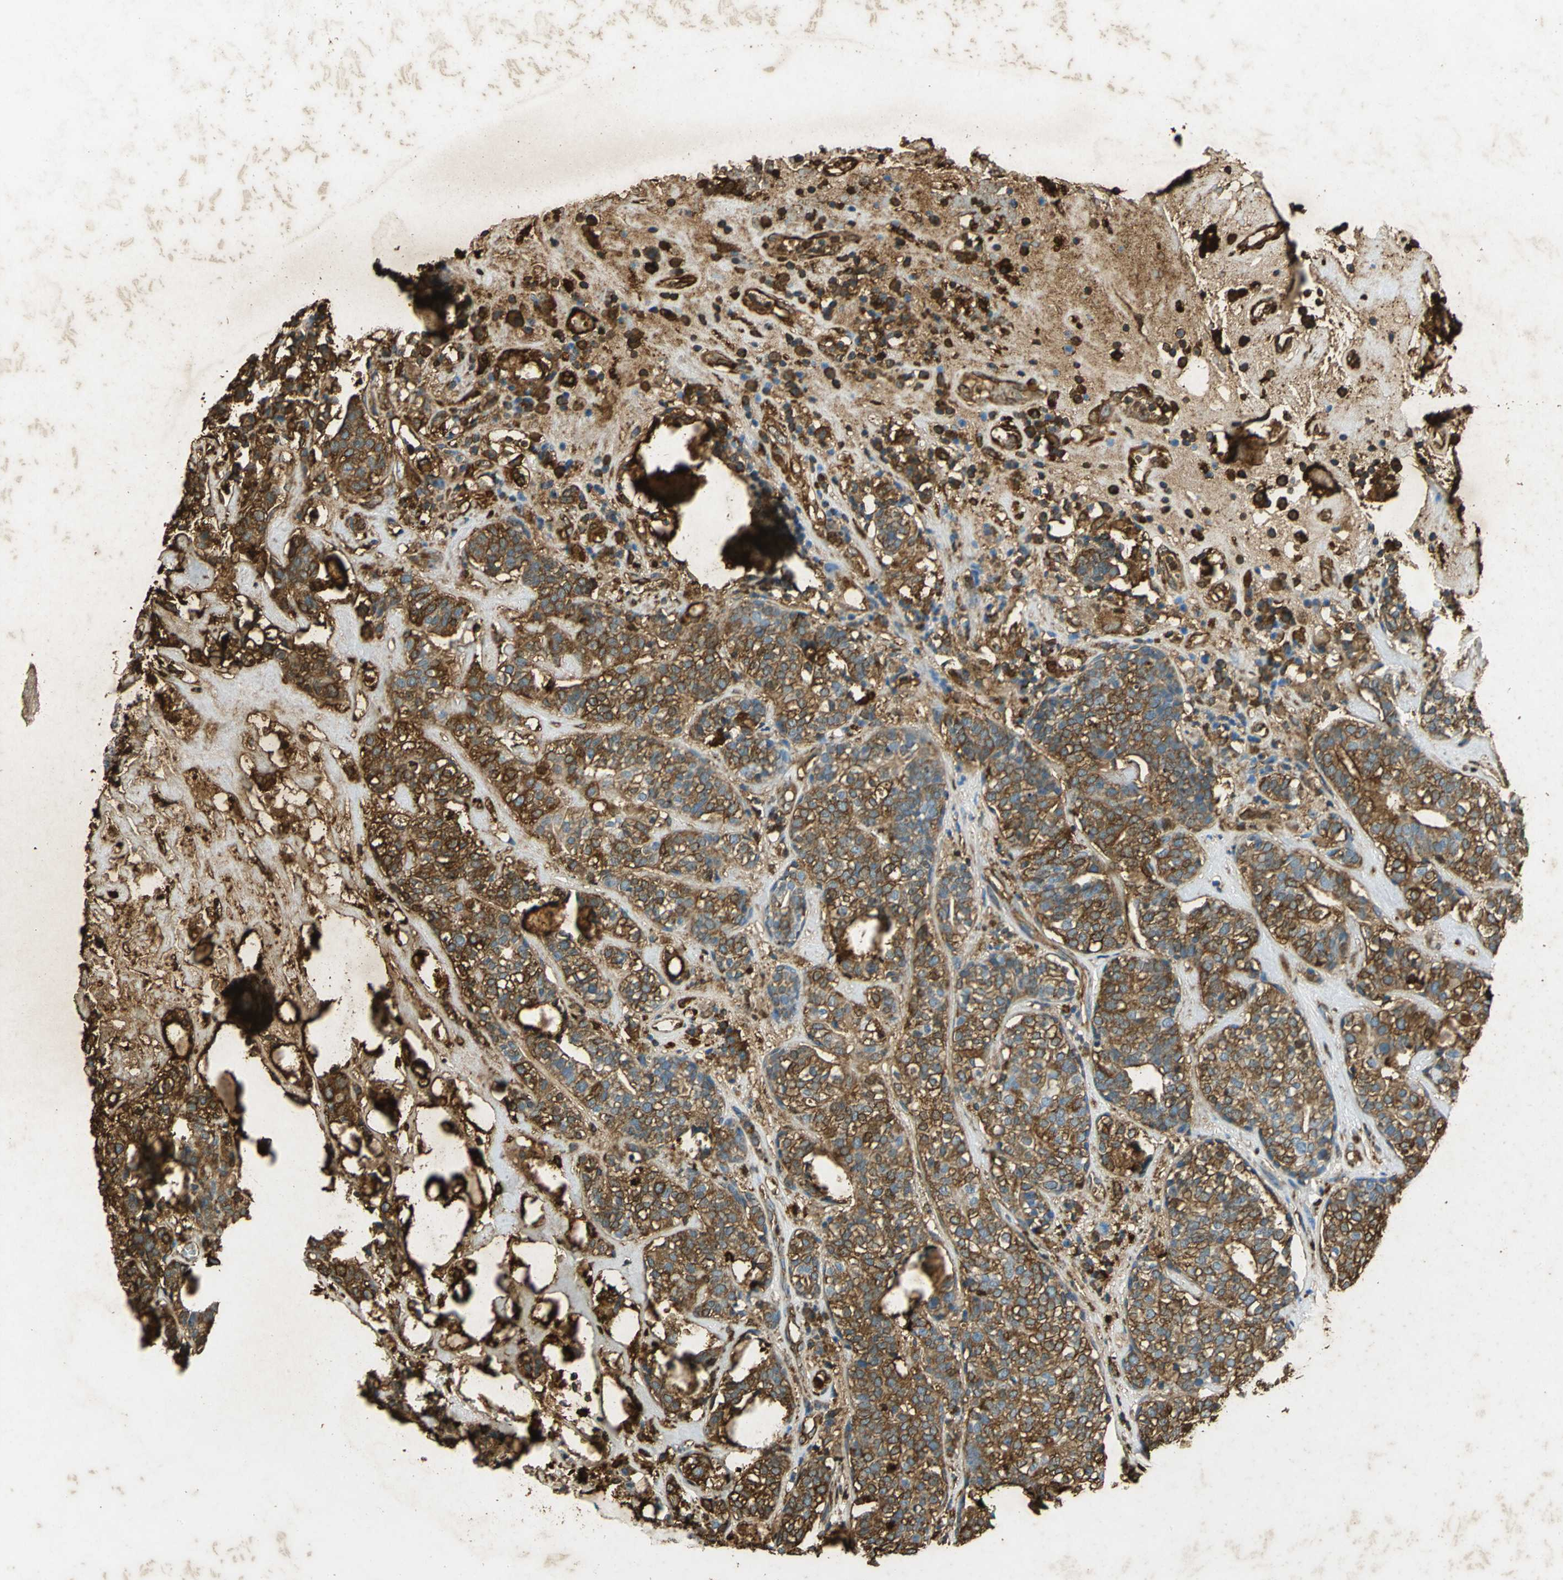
{"staining": {"intensity": "strong", "quantity": ">75%", "location": "cytoplasmic/membranous"}, "tissue": "head and neck cancer", "cell_type": "Tumor cells", "image_type": "cancer", "snomed": [{"axis": "morphology", "description": "Adenocarcinoma, NOS"}, {"axis": "topography", "description": "Salivary gland"}, {"axis": "topography", "description": "Head-Neck"}], "caption": "Head and neck cancer stained with a brown dye demonstrates strong cytoplasmic/membranous positive positivity in approximately >75% of tumor cells.", "gene": "ANXA4", "patient": {"sex": "female", "age": 65}}